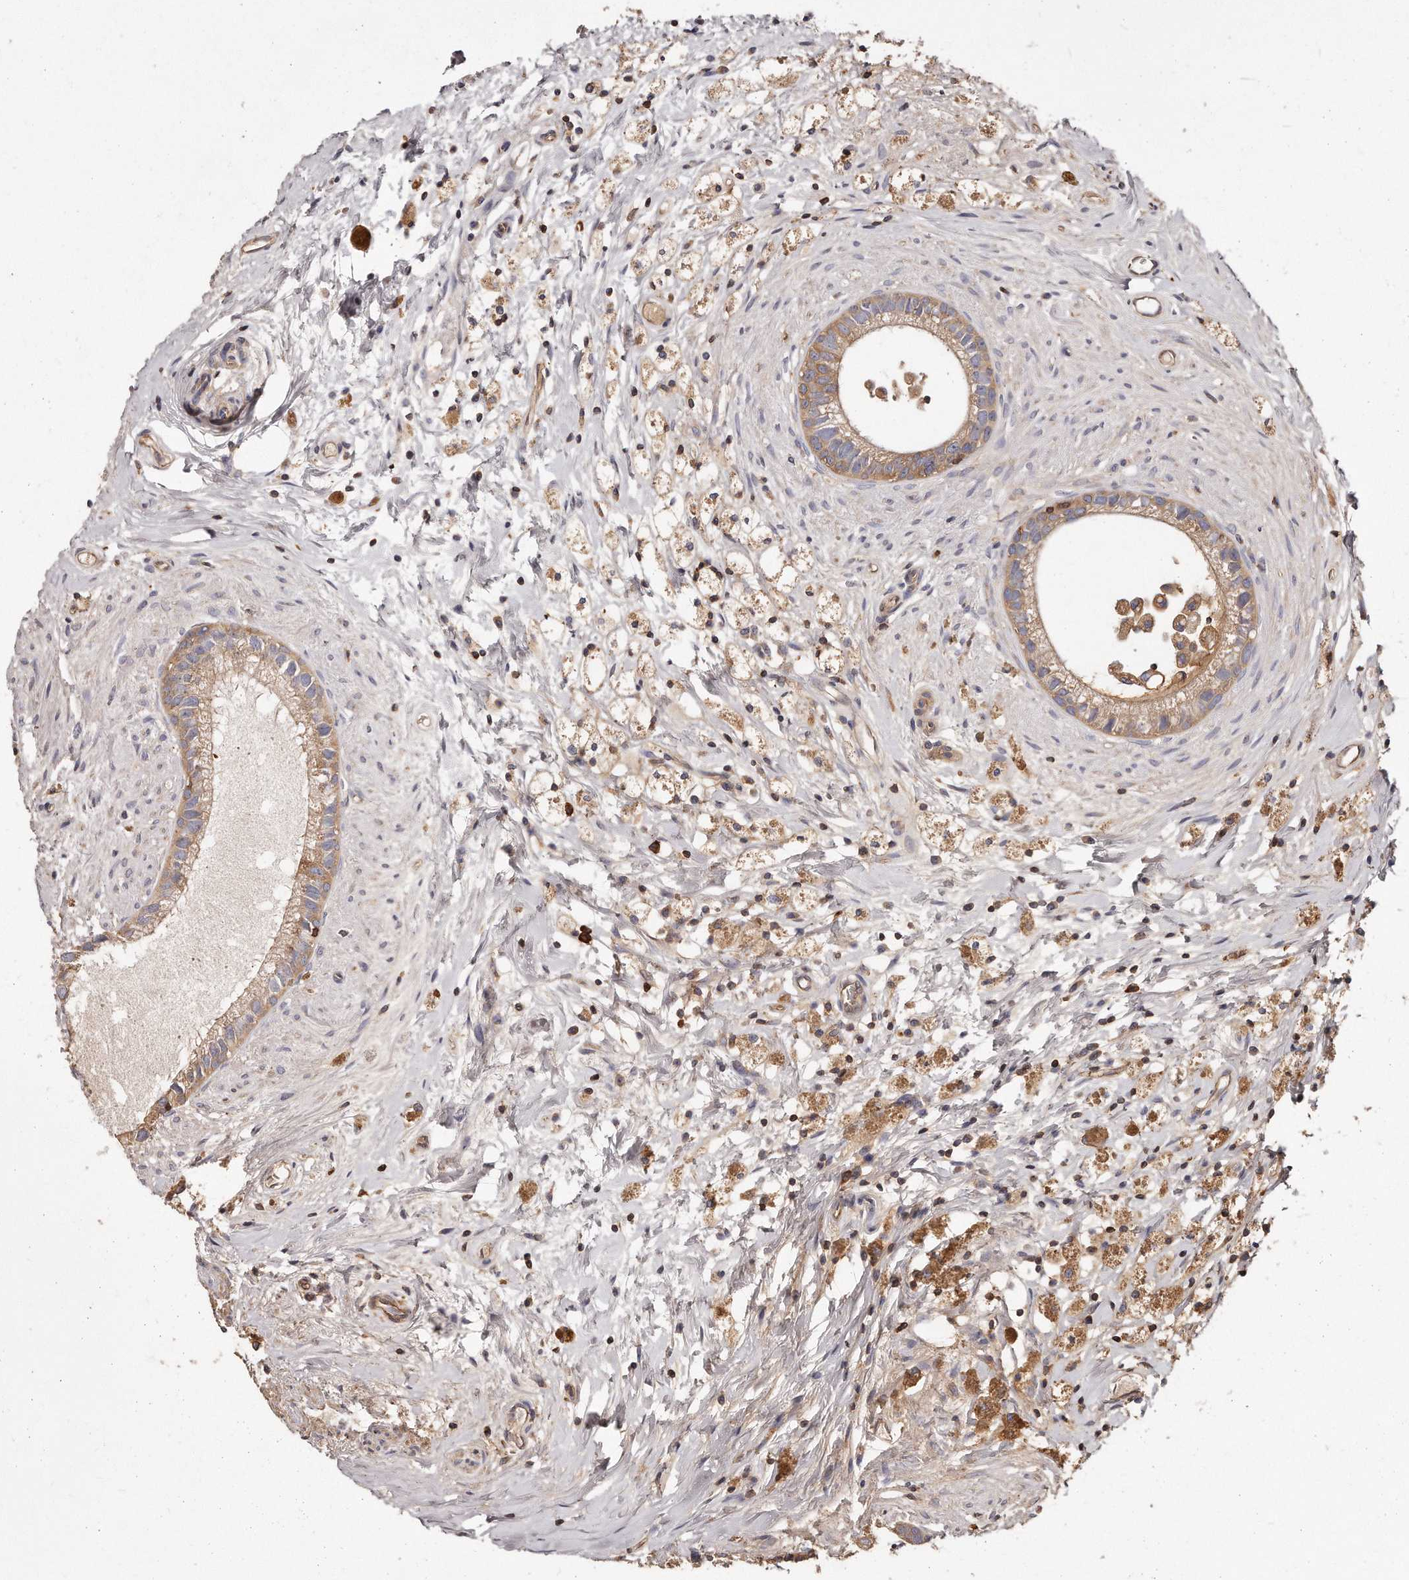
{"staining": {"intensity": "weak", "quantity": ">75%", "location": "cytoplasmic/membranous"}, "tissue": "epididymis", "cell_type": "Glandular cells", "image_type": "normal", "snomed": [{"axis": "morphology", "description": "Normal tissue, NOS"}, {"axis": "topography", "description": "Epididymis"}], "caption": "Immunohistochemical staining of benign human epididymis exhibits low levels of weak cytoplasmic/membranous positivity in about >75% of glandular cells. (DAB IHC with brightfield microscopy, high magnification).", "gene": "CAP1", "patient": {"sex": "male", "age": 80}}